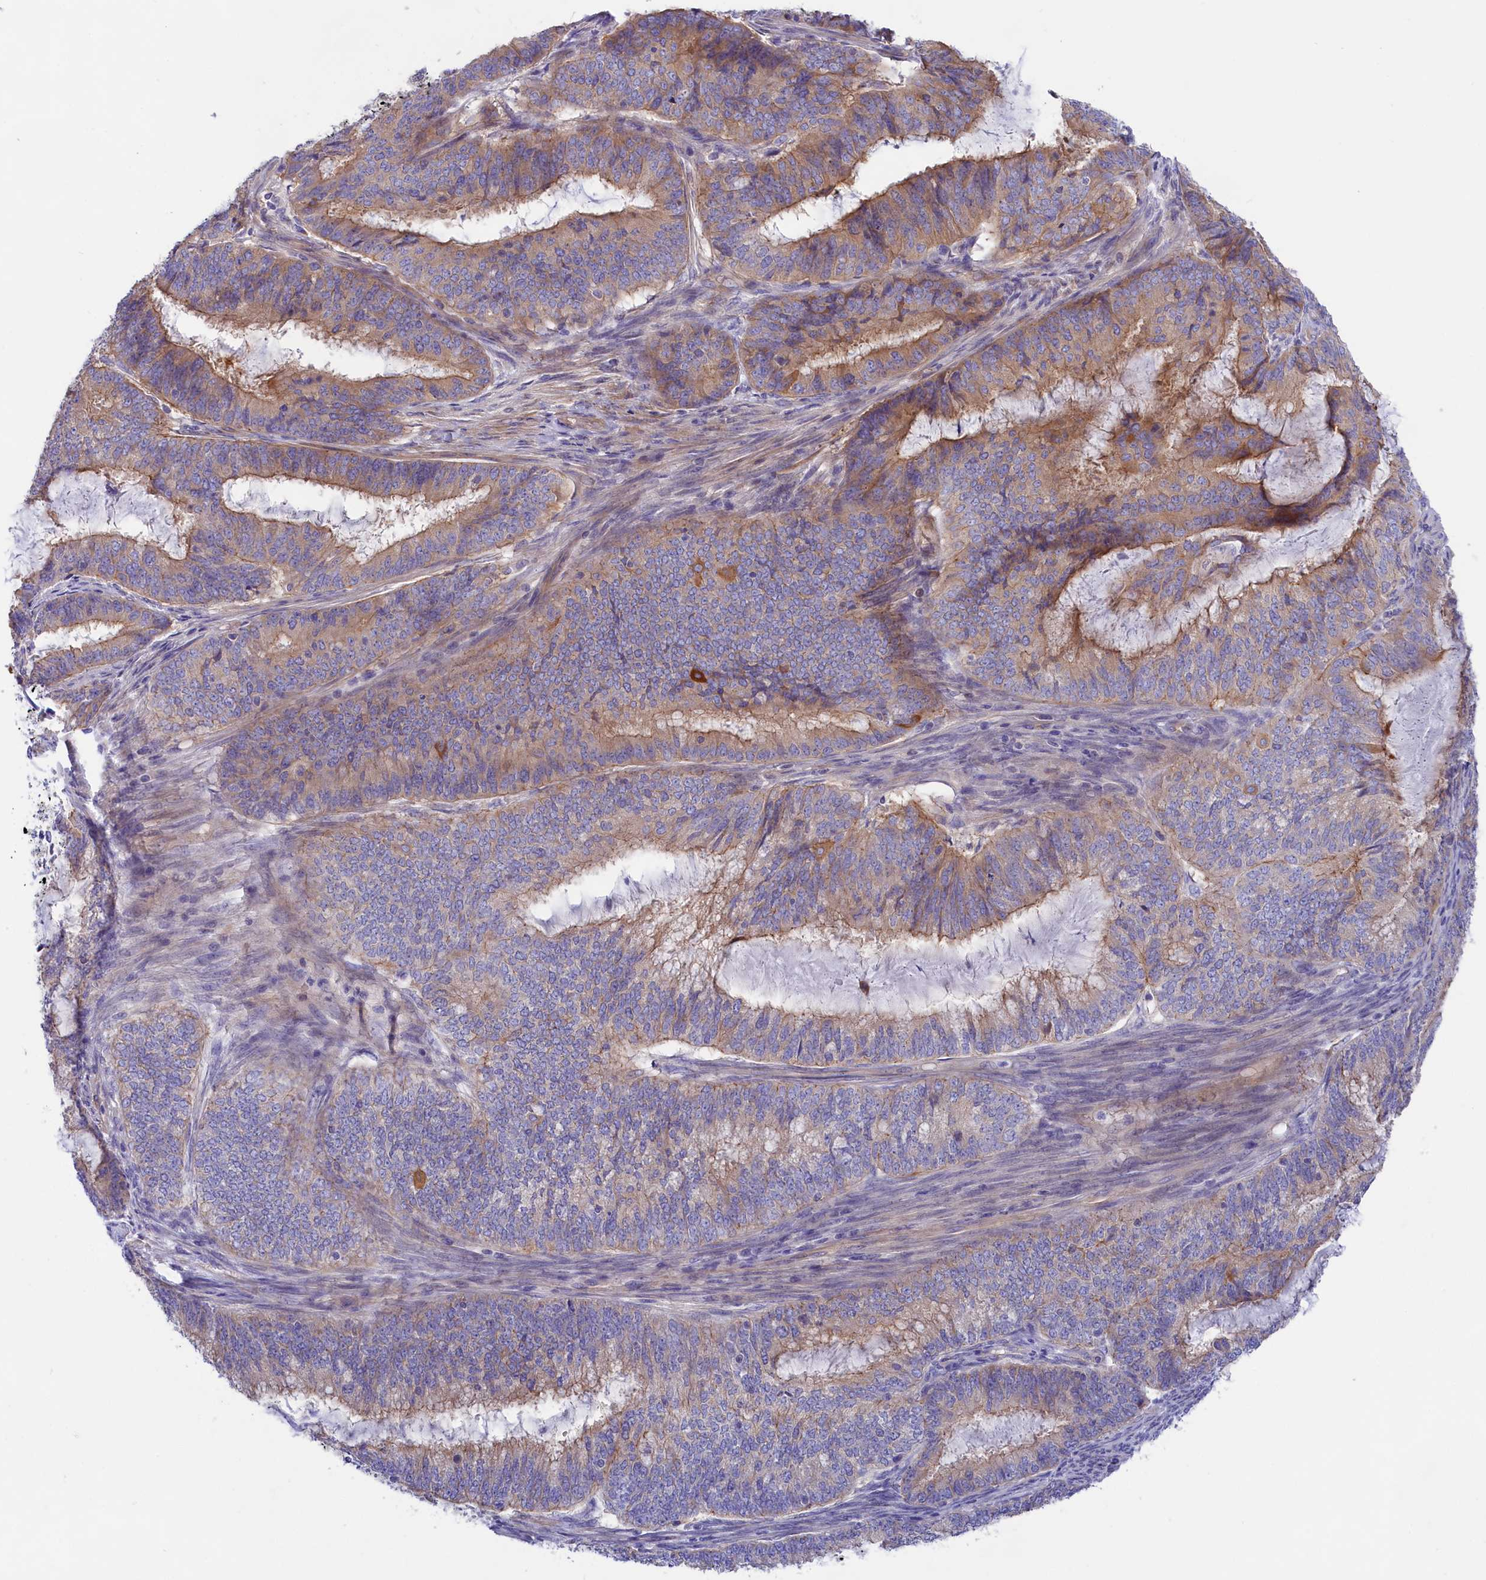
{"staining": {"intensity": "moderate", "quantity": "25%-75%", "location": "cytoplasmic/membranous"}, "tissue": "endometrial cancer", "cell_type": "Tumor cells", "image_type": "cancer", "snomed": [{"axis": "morphology", "description": "Adenocarcinoma, NOS"}, {"axis": "topography", "description": "Endometrium"}], "caption": "This photomicrograph demonstrates IHC staining of human adenocarcinoma (endometrial), with medium moderate cytoplasmic/membranous expression in approximately 25%-75% of tumor cells.", "gene": "PPP1R13L", "patient": {"sex": "female", "age": 51}}